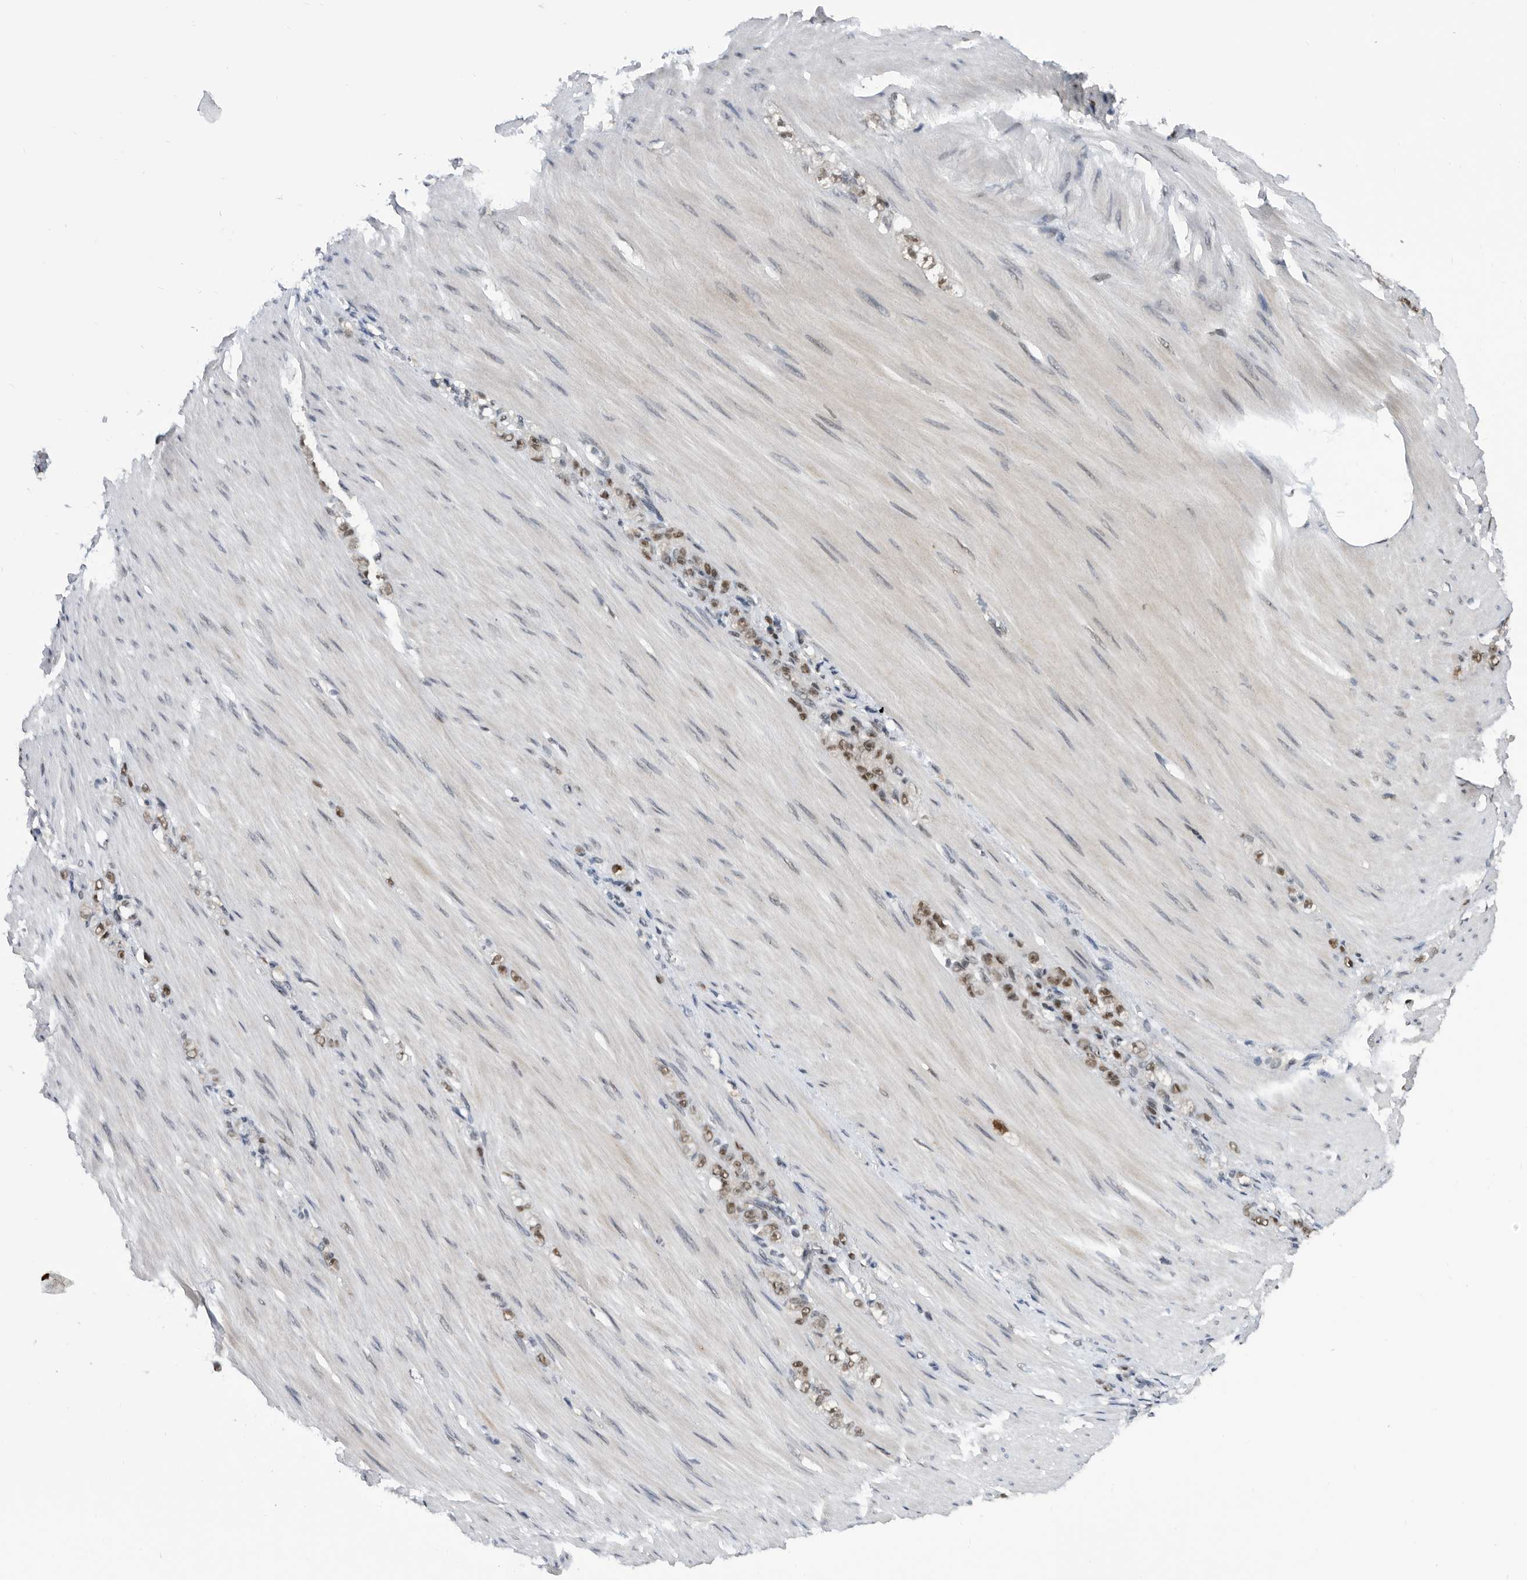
{"staining": {"intensity": "moderate", "quantity": ">75%", "location": "nuclear"}, "tissue": "stomach cancer", "cell_type": "Tumor cells", "image_type": "cancer", "snomed": [{"axis": "morphology", "description": "Normal tissue, NOS"}, {"axis": "morphology", "description": "Adenocarcinoma, NOS"}, {"axis": "topography", "description": "Stomach"}], "caption": "Brown immunohistochemical staining in adenocarcinoma (stomach) exhibits moderate nuclear expression in approximately >75% of tumor cells. (Stains: DAB (3,3'-diaminobenzidine) in brown, nuclei in blue, Microscopy: brightfield microscopy at high magnification).", "gene": "ZNF260", "patient": {"sex": "male", "age": 82}}